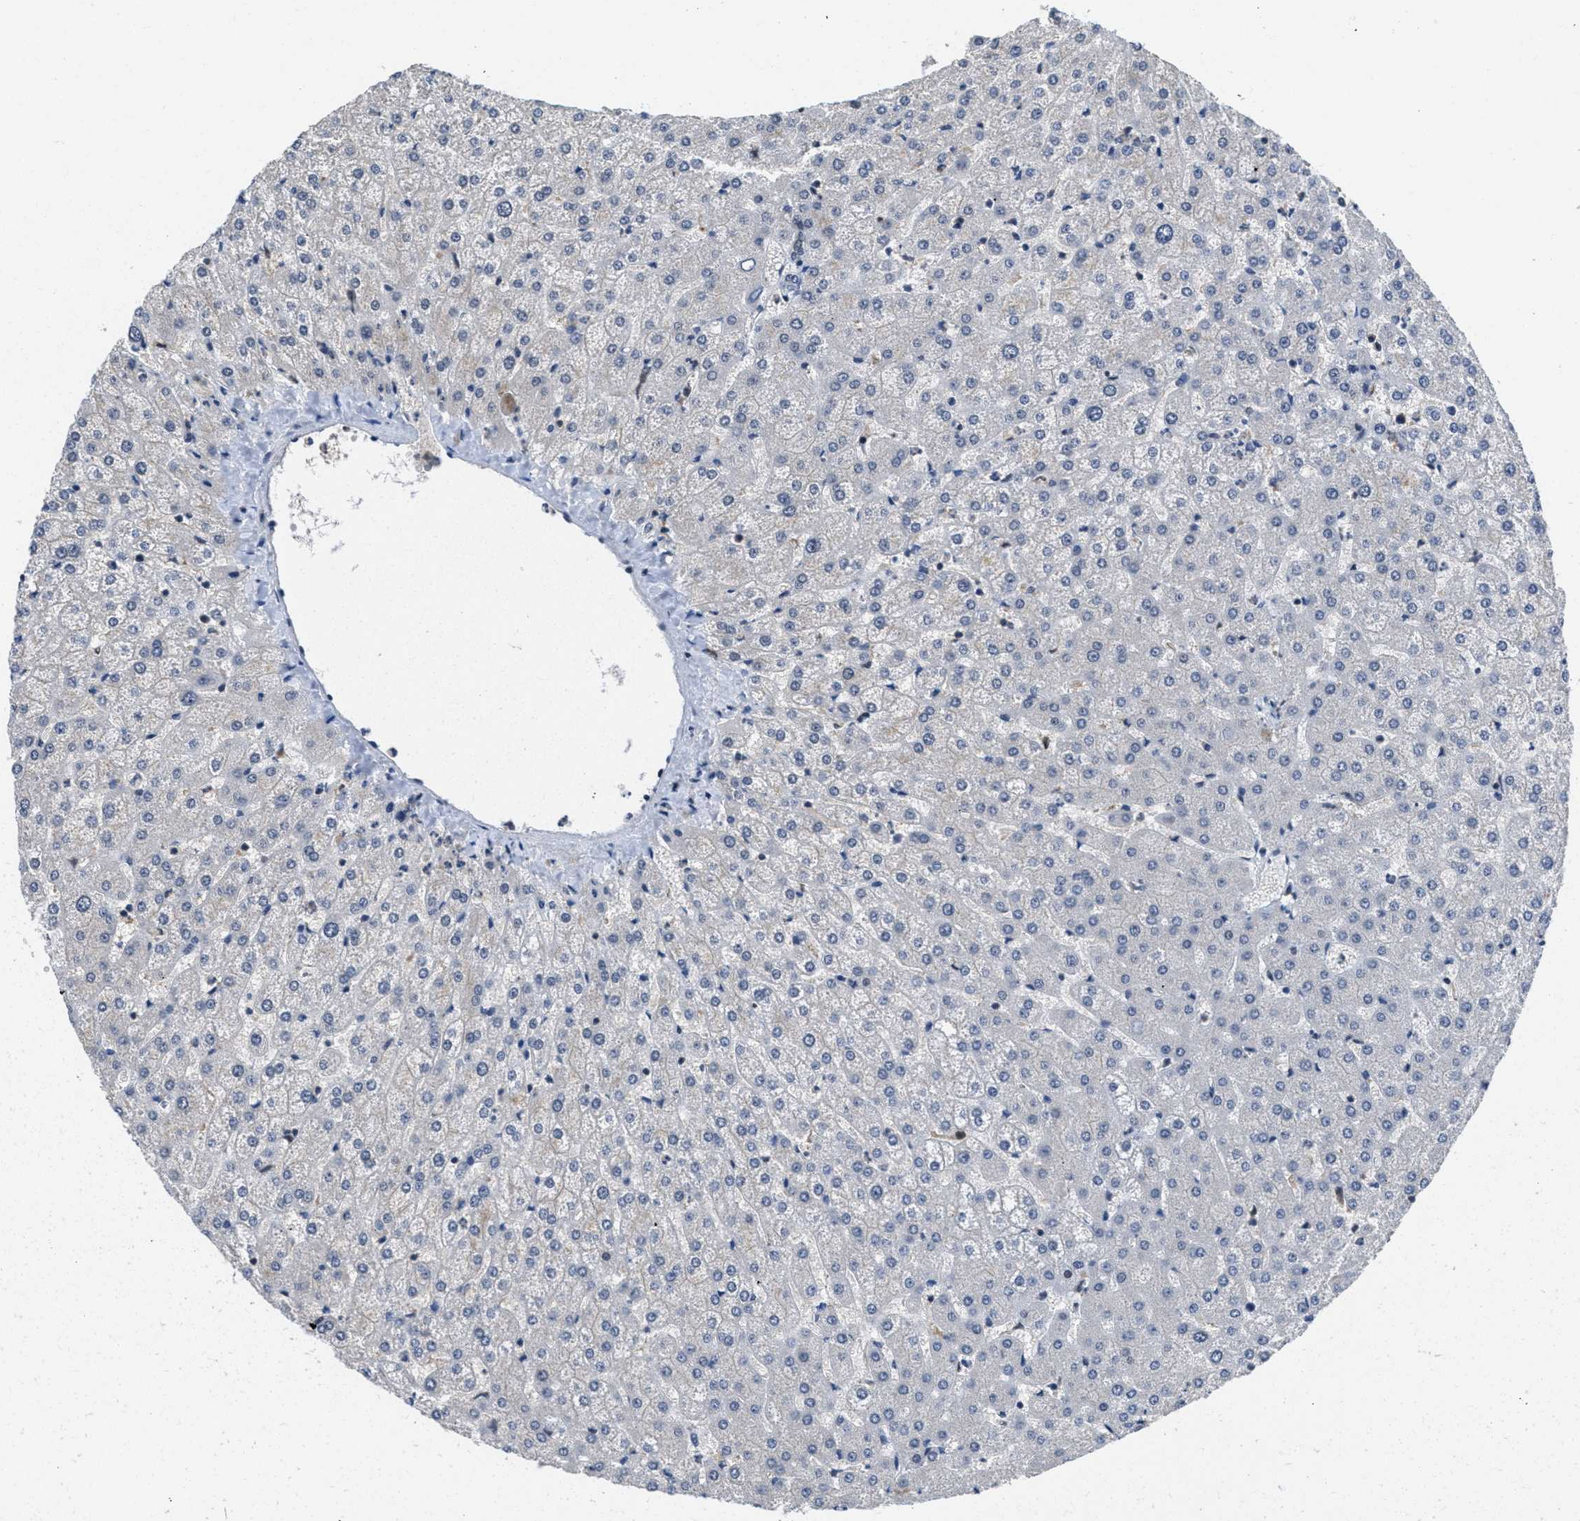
{"staining": {"intensity": "negative", "quantity": "none", "location": "none"}, "tissue": "liver", "cell_type": "Cholangiocytes", "image_type": "normal", "snomed": [{"axis": "morphology", "description": "Normal tissue, NOS"}, {"axis": "topography", "description": "Liver"}], "caption": "IHC photomicrograph of benign liver: human liver stained with DAB exhibits no significant protein positivity in cholangiocytes. (Immunohistochemistry, brightfield microscopy, high magnification).", "gene": "CUL4B", "patient": {"sex": "female", "age": 32}}